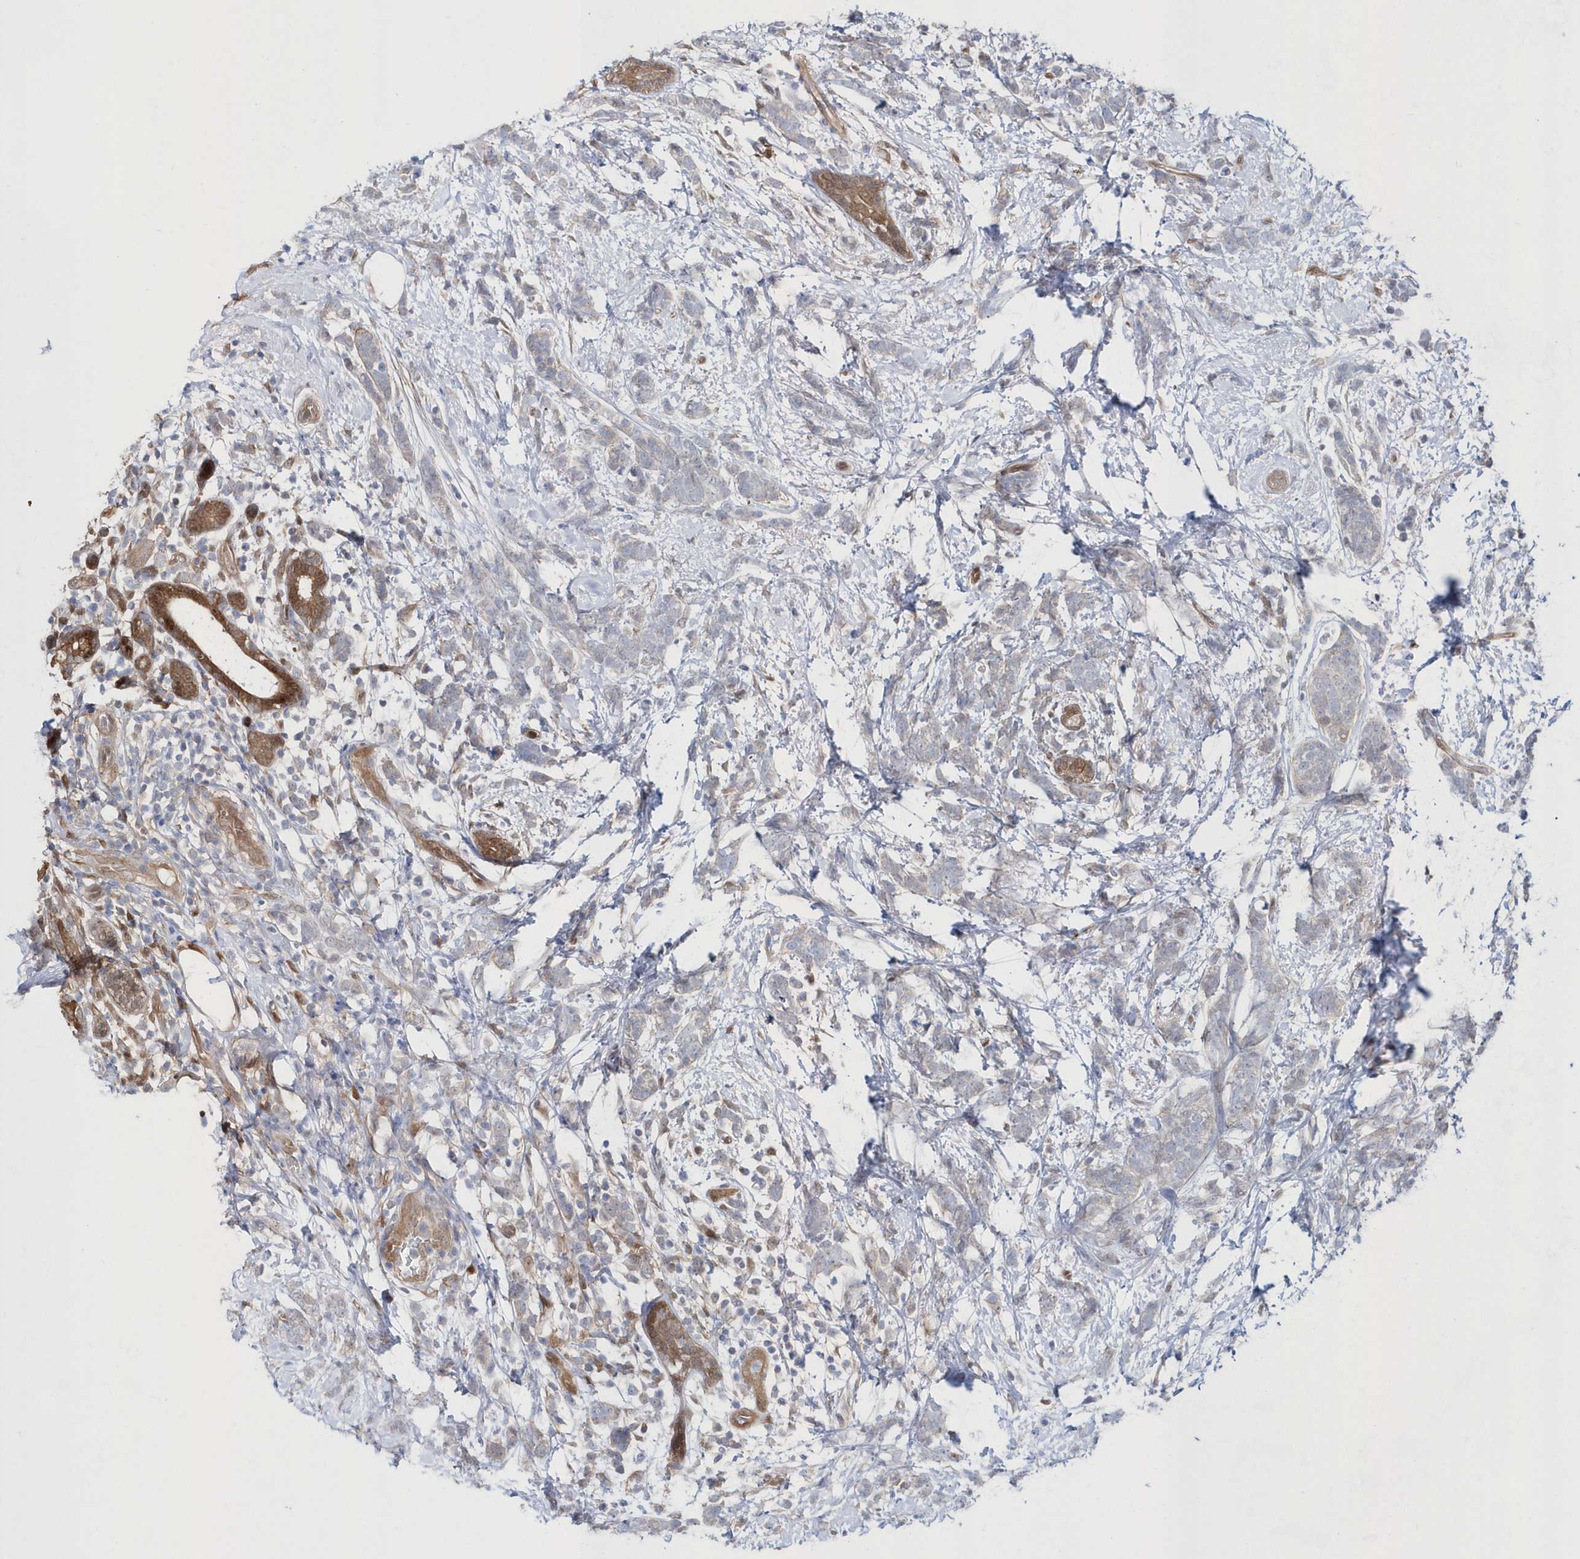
{"staining": {"intensity": "negative", "quantity": "none", "location": "none"}, "tissue": "breast cancer", "cell_type": "Tumor cells", "image_type": "cancer", "snomed": [{"axis": "morphology", "description": "Lobular carcinoma"}, {"axis": "topography", "description": "Breast"}], "caption": "DAB (3,3'-diaminobenzidine) immunohistochemical staining of lobular carcinoma (breast) exhibits no significant staining in tumor cells.", "gene": "BDH2", "patient": {"sex": "female", "age": 58}}